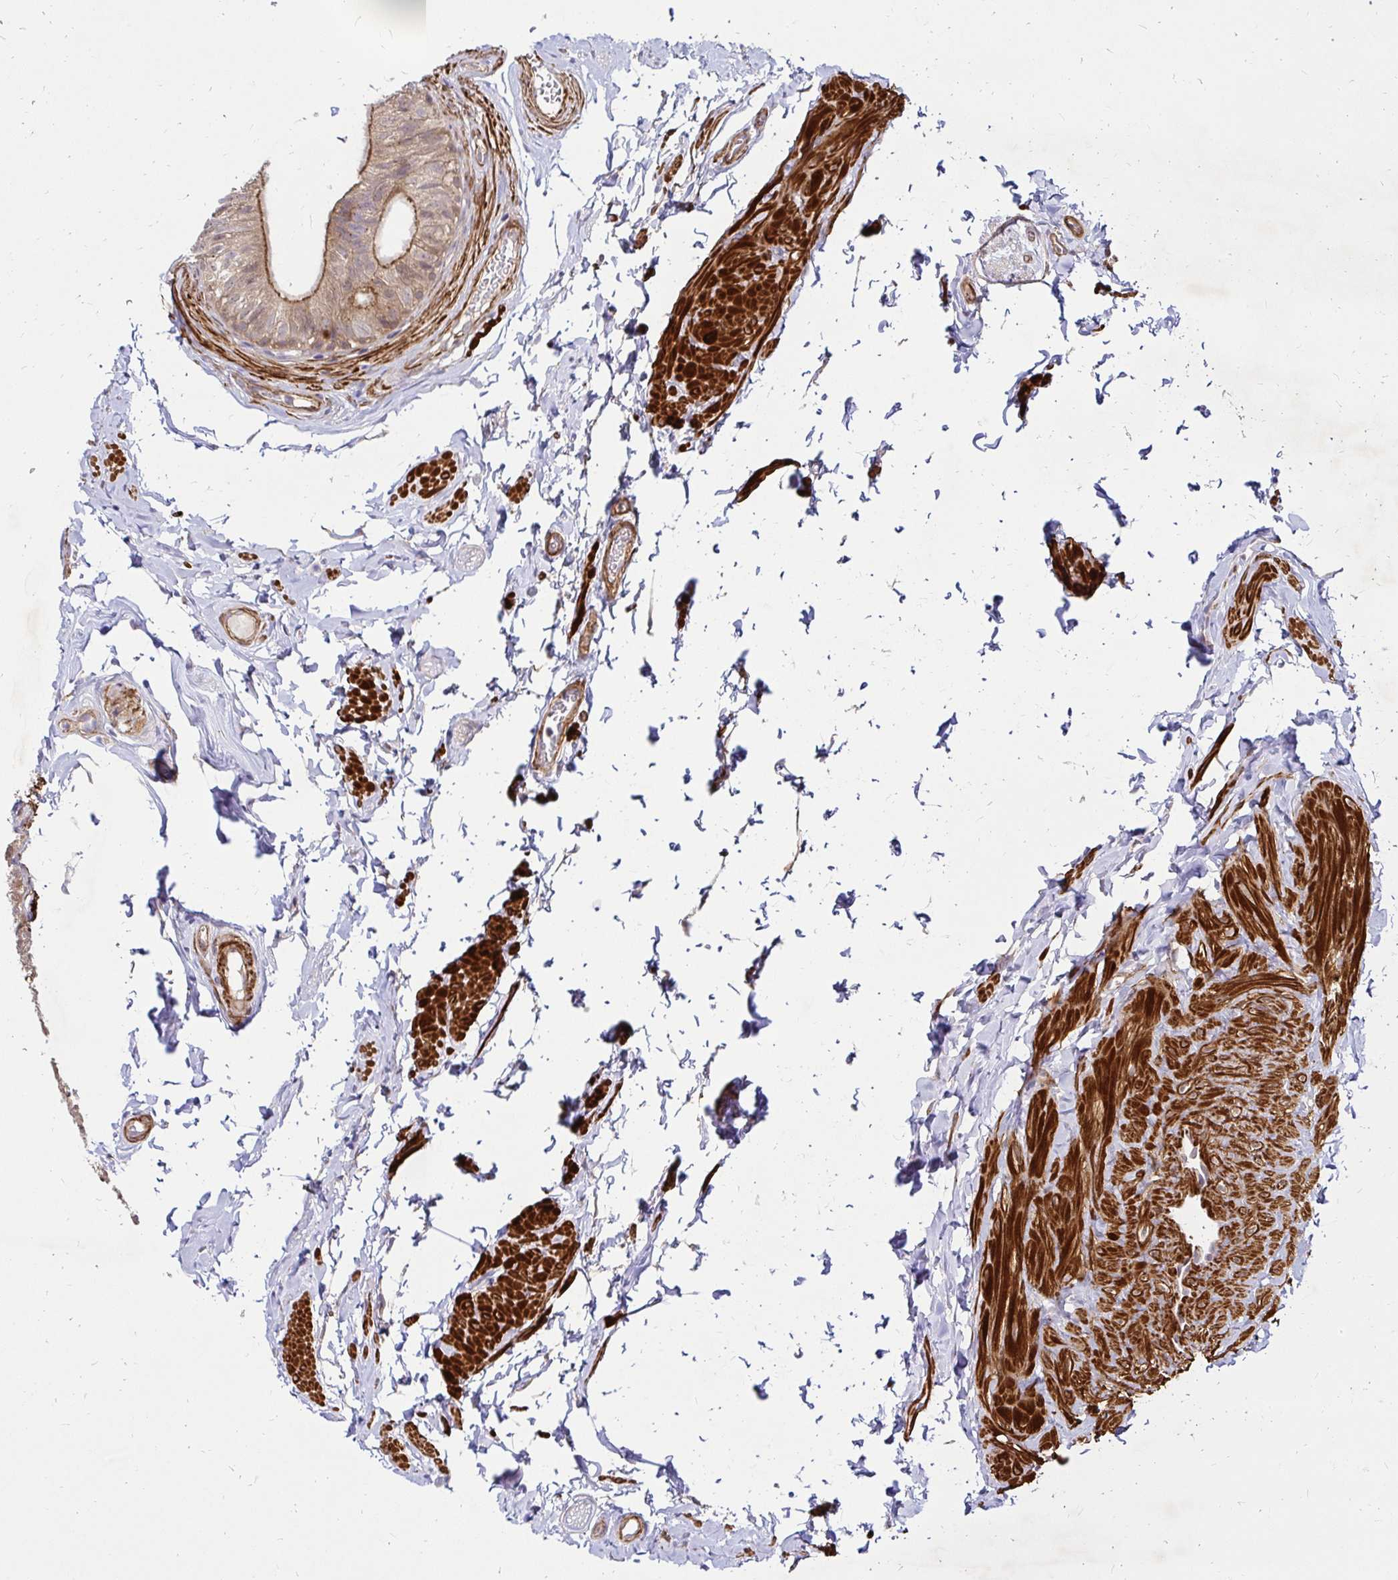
{"staining": {"intensity": "moderate", "quantity": ">75%", "location": "cytoplasmic/membranous"}, "tissue": "epididymis", "cell_type": "Glandular cells", "image_type": "normal", "snomed": [{"axis": "morphology", "description": "Normal tissue, NOS"}, {"axis": "topography", "description": "Epididymis, spermatic cord, NOS"}, {"axis": "topography", "description": "Epididymis"}, {"axis": "topography", "description": "Peripheral nerve tissue"}], "caption": "The image reveals staining of normal epididymis, revealing moderate cytoplasmic/membranous protein positivity (brown color) within glandular cells. The protein of interest is stained brown, and the nuclei are stained in blue (DAB IHC with brightfield microscopy, high magnification).", "gene": "YAP1", "patient": {"sex": "male", "age": 29}}